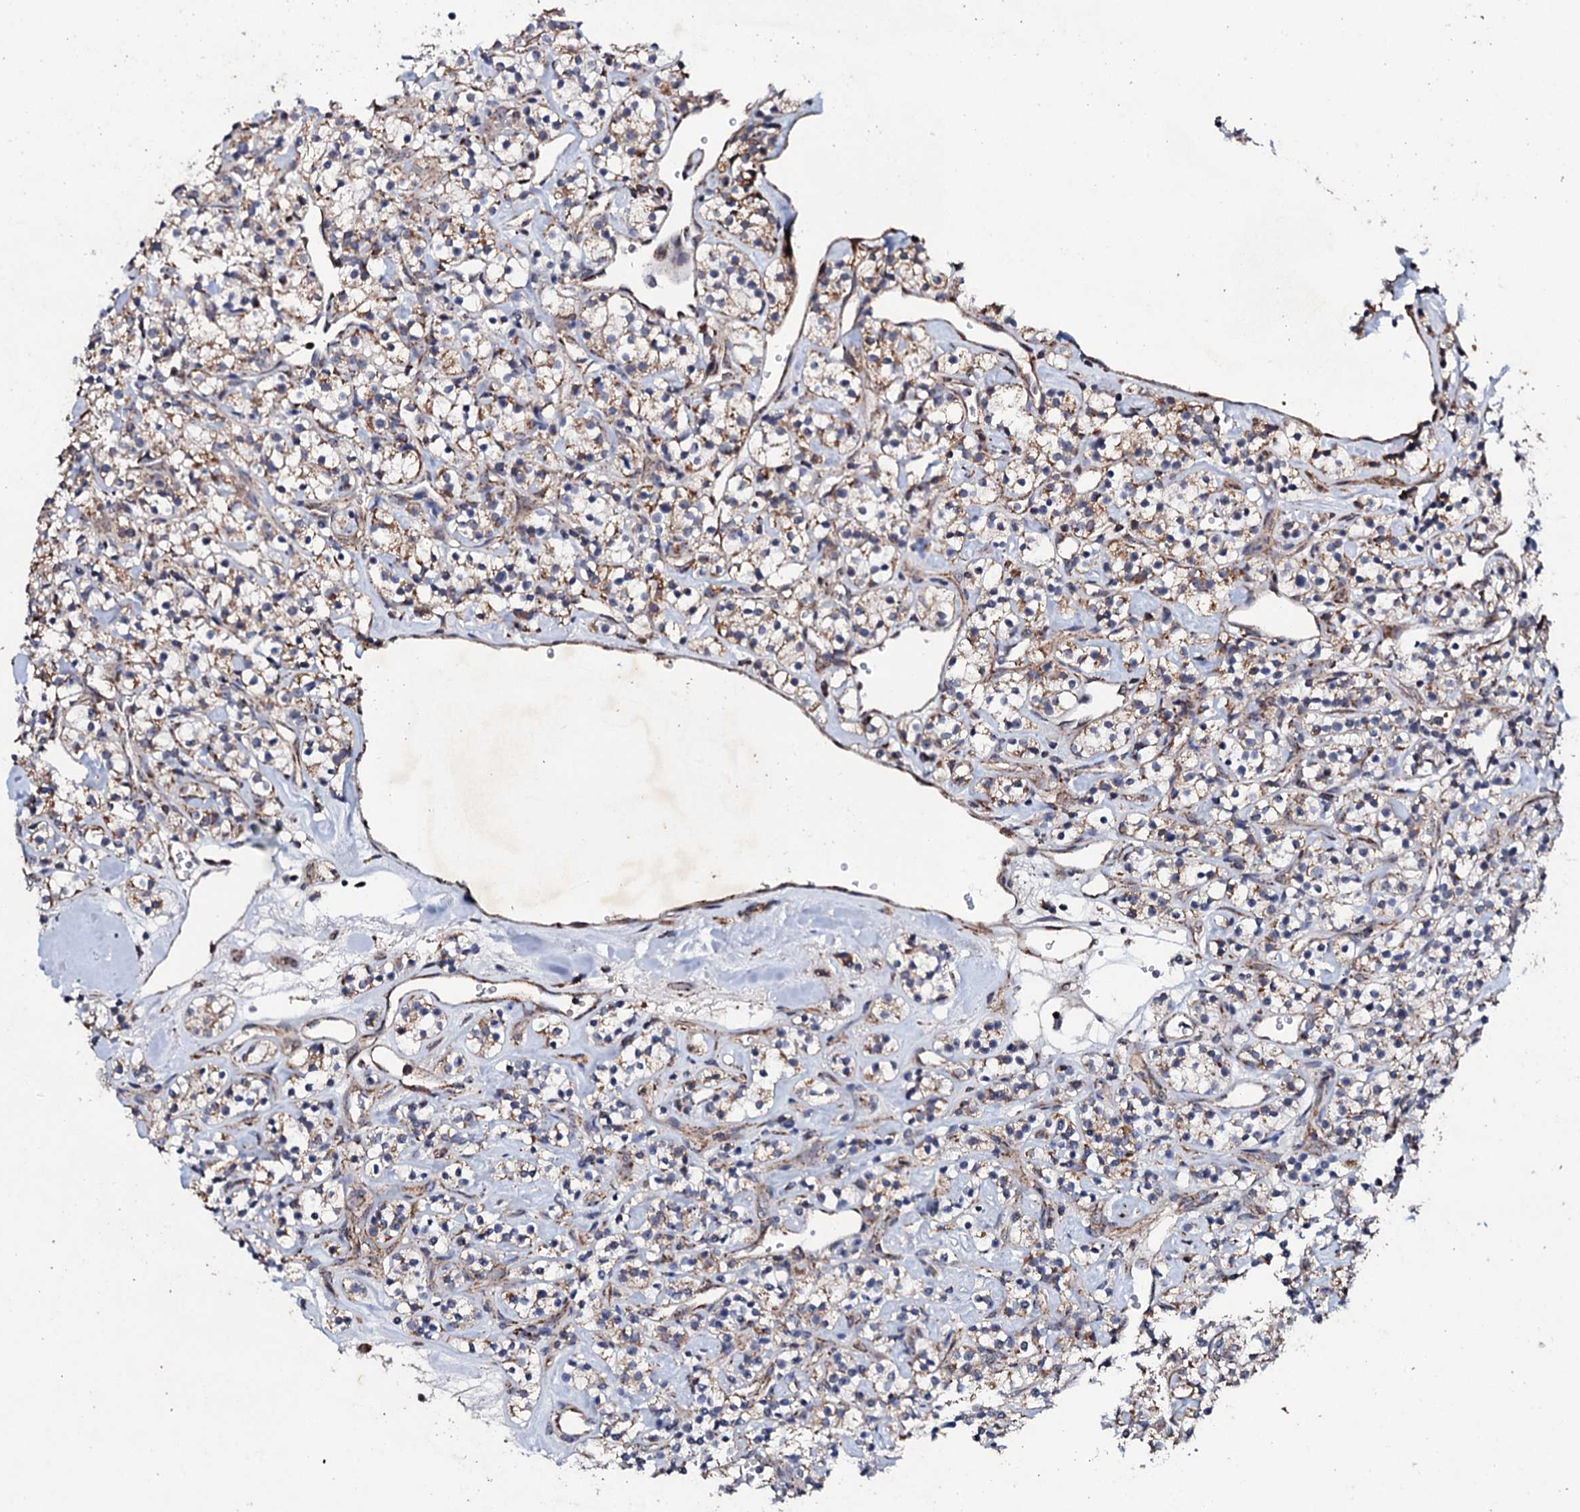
{"staining": {"intensity": "weak", "quantity": ">75%", "location": "cytoplasmic/membranous"}, "tissue": "renal cancer", "cell_type": "Tumor cells", "image_type": "cancer", "snomed": [{"axis": "morphology", "description": "Adenocarcinoma, NOS"}, {"axis": "topography", "description": "Kidney"}], "caption": "IHC (DAB (3,3'-diaminobenzidine)) staining of renal adenocarcinoma shows weak cytoplasmic/membranous protein staining in approximately >75% of tumor cells. (brown staining indicates protein expression, while blue staining denotes nuclei).", "gene": "MTIF3", "patient": {"sex": "male", "age": 77}}